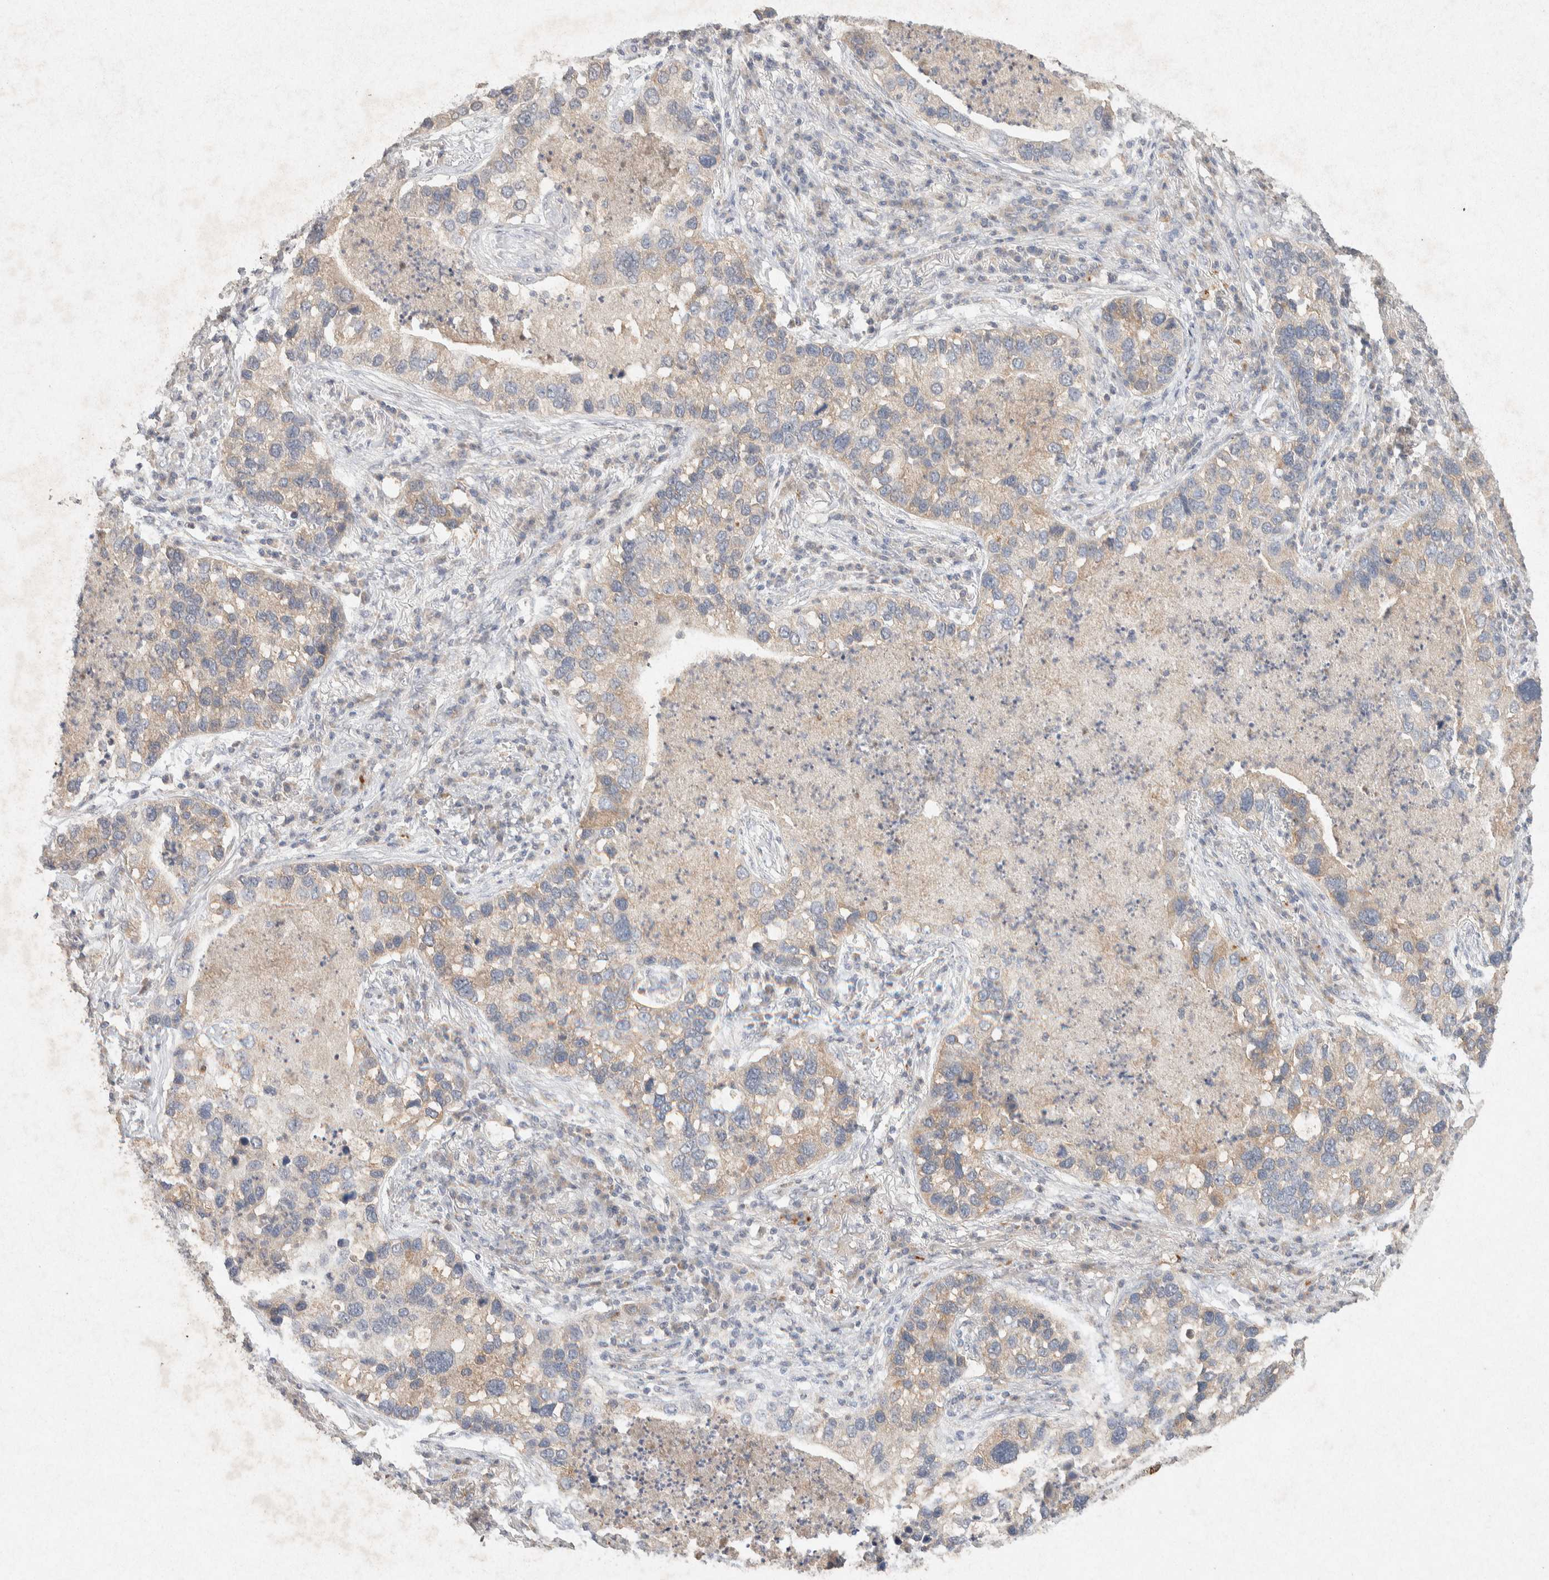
{"staining": {"intensity": "weak", "quantity": "<25%", "location": "cytoplasmic/membranous"}, "tissue": "lung cancer", "cell_type": "Tumor cells", "image_type": "cancer", "snomed": [{"axis": "morphology", "description": "Normal tissue, NOS"}, {"axis": "morphology", "description": "Adenocarcinoma, NOS"}, {"axis": "topography", "description": "Bronchus"}, {"axis": "topography", "description": "Lung"}], "caption": "Human lung cancer stained for a protein using immunohistochemistry (IHC) exhibits no staining in tumor cells.", "gene": "GNAI1", "patient": {"sex": "male", "age": 54}}